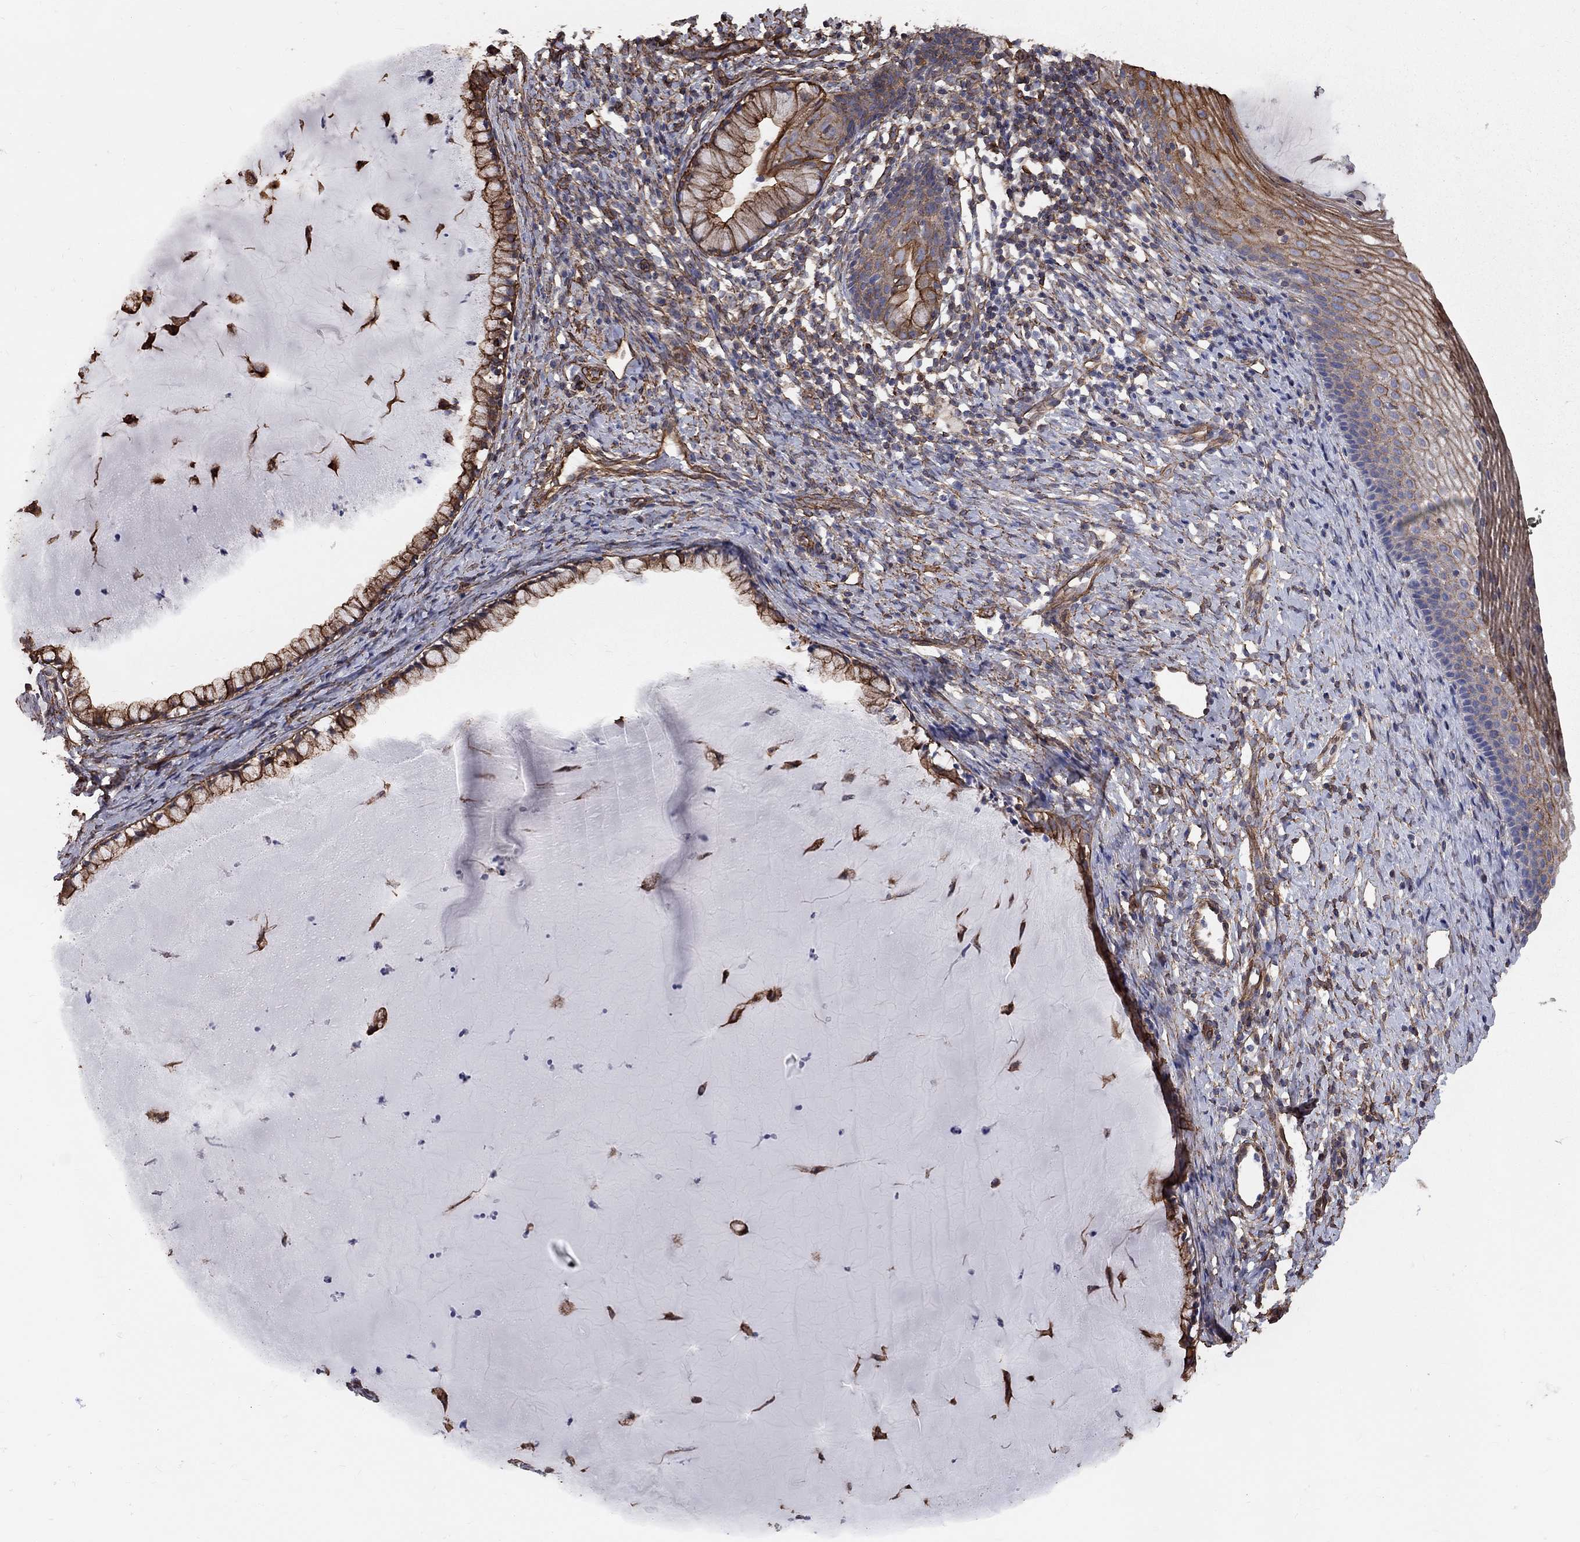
{"staining": {"intensity": "strong", "quantity": ">75%", "location": "cytoplasmic/membranous"}, "tissue": "cervix", "cell_type": "Glandular cells", "image_type": "normal", "snomed": [{"axis": "morphology", "description": "Normal tissue, NOS"}, {"axis": "topography", "description": "Cervix"}], "caption": "Cervix stained with DAB immunohistochemistry demonstrates high levels of strong cytoplasmic/membranous positivity in approximately >75% of glandular cells. The staining is performed using DAB brown chromogen to label protein expression. The nuclei are counter-stained blue using hematoxylin.", "gene": "BICDL2", "patient": {"sex": "female", "age": 39}}